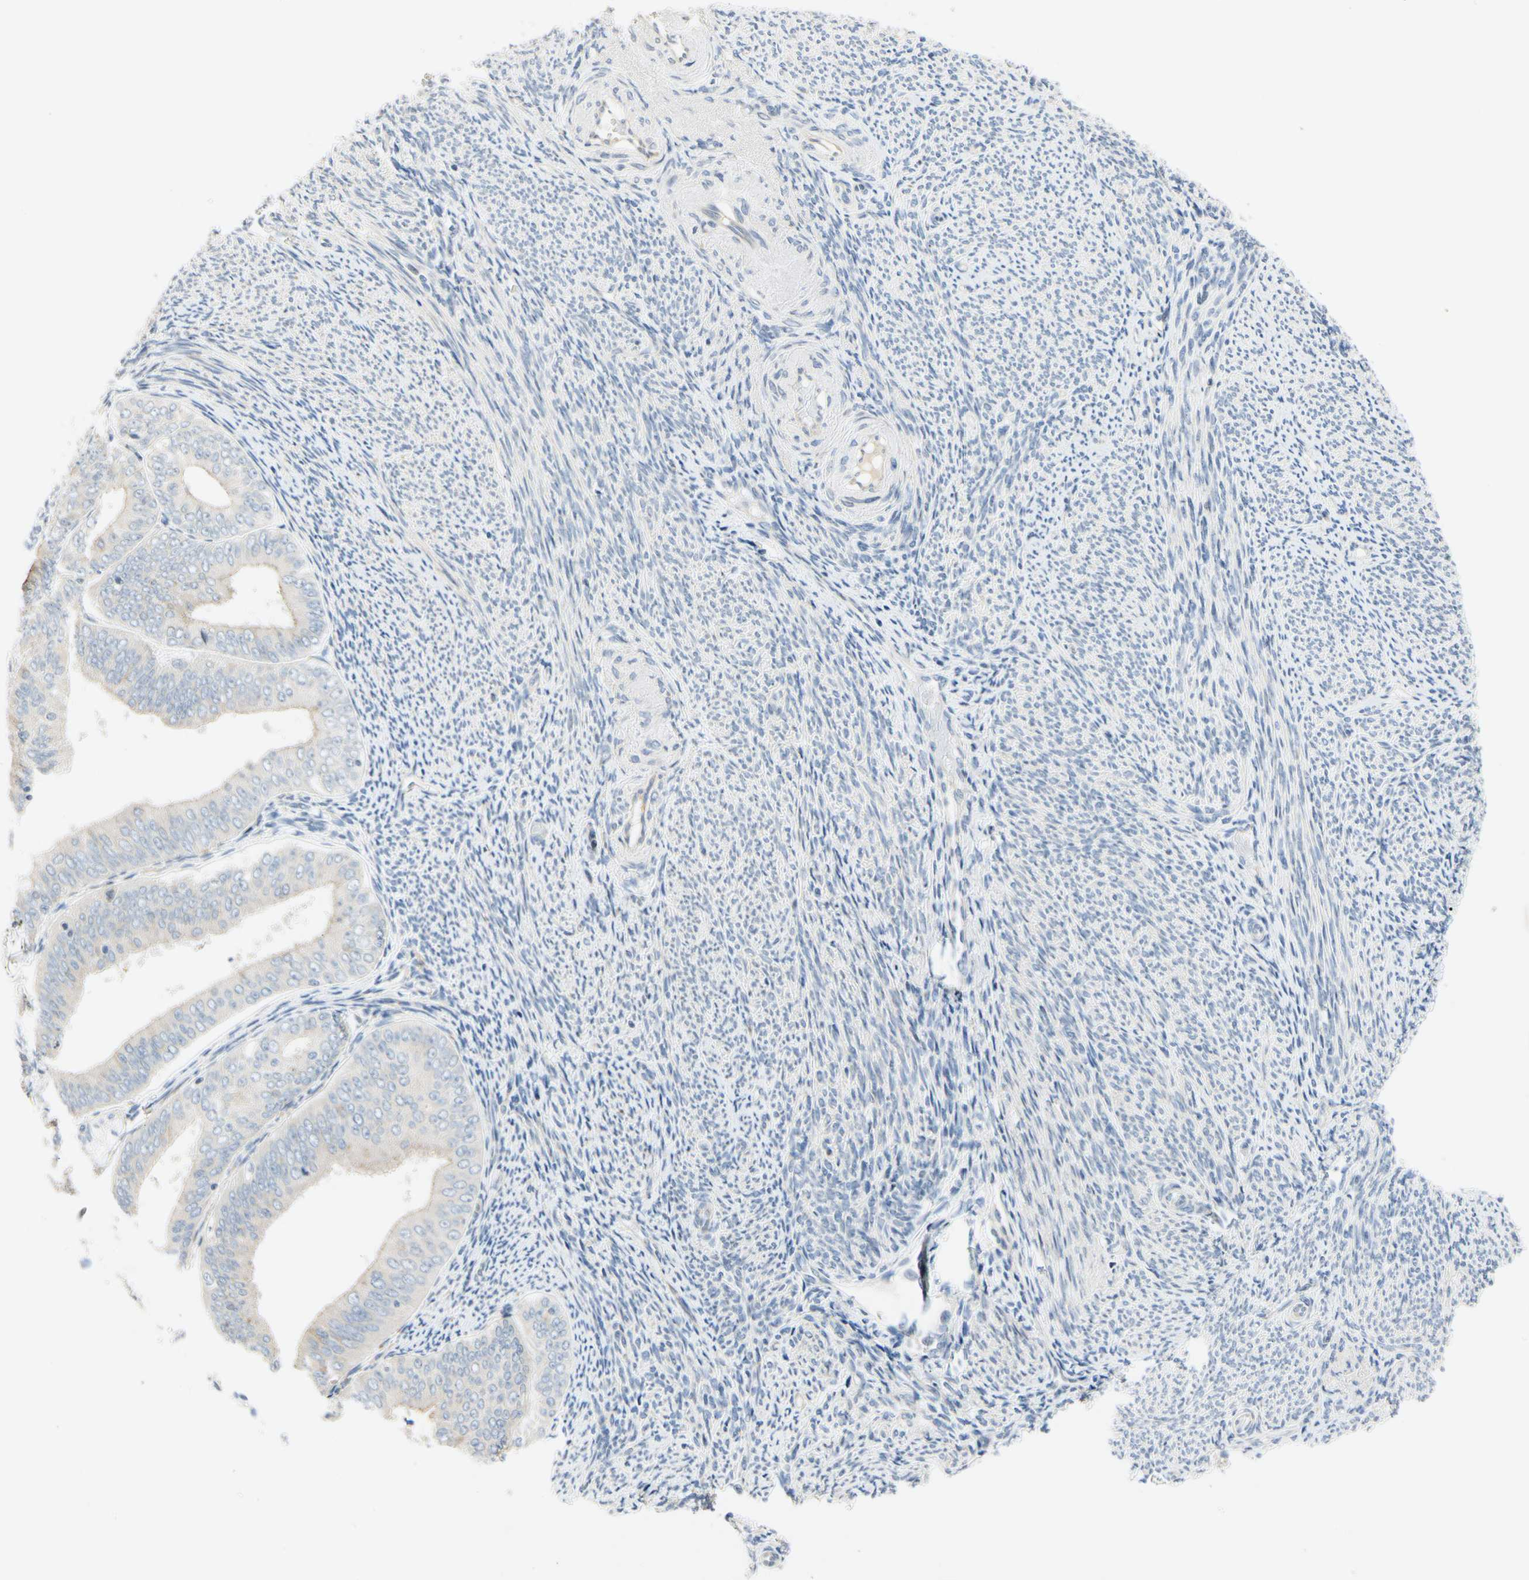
{"staining": {"intensity": "negative", "quantity": "none", "location": "none"}, "tissue": "endometrial cancer", "cell_type": "Tumor cells", "image_type": "cancer", "snomed": [{"axis": "morphology", "description": "Adenocarcinoma, NOS"}, {"axis": "topography", "description": "Endometrium"}], "caption": "Immunohistochemistry image of neoplastic tissue: endometrial cancer stained with DAB (3,3'-diaminobenzidine) reveals no significant protein expression in tumor cells.", "gene": "ZNF236", "patient": {"sex": "female", "age": 63}}